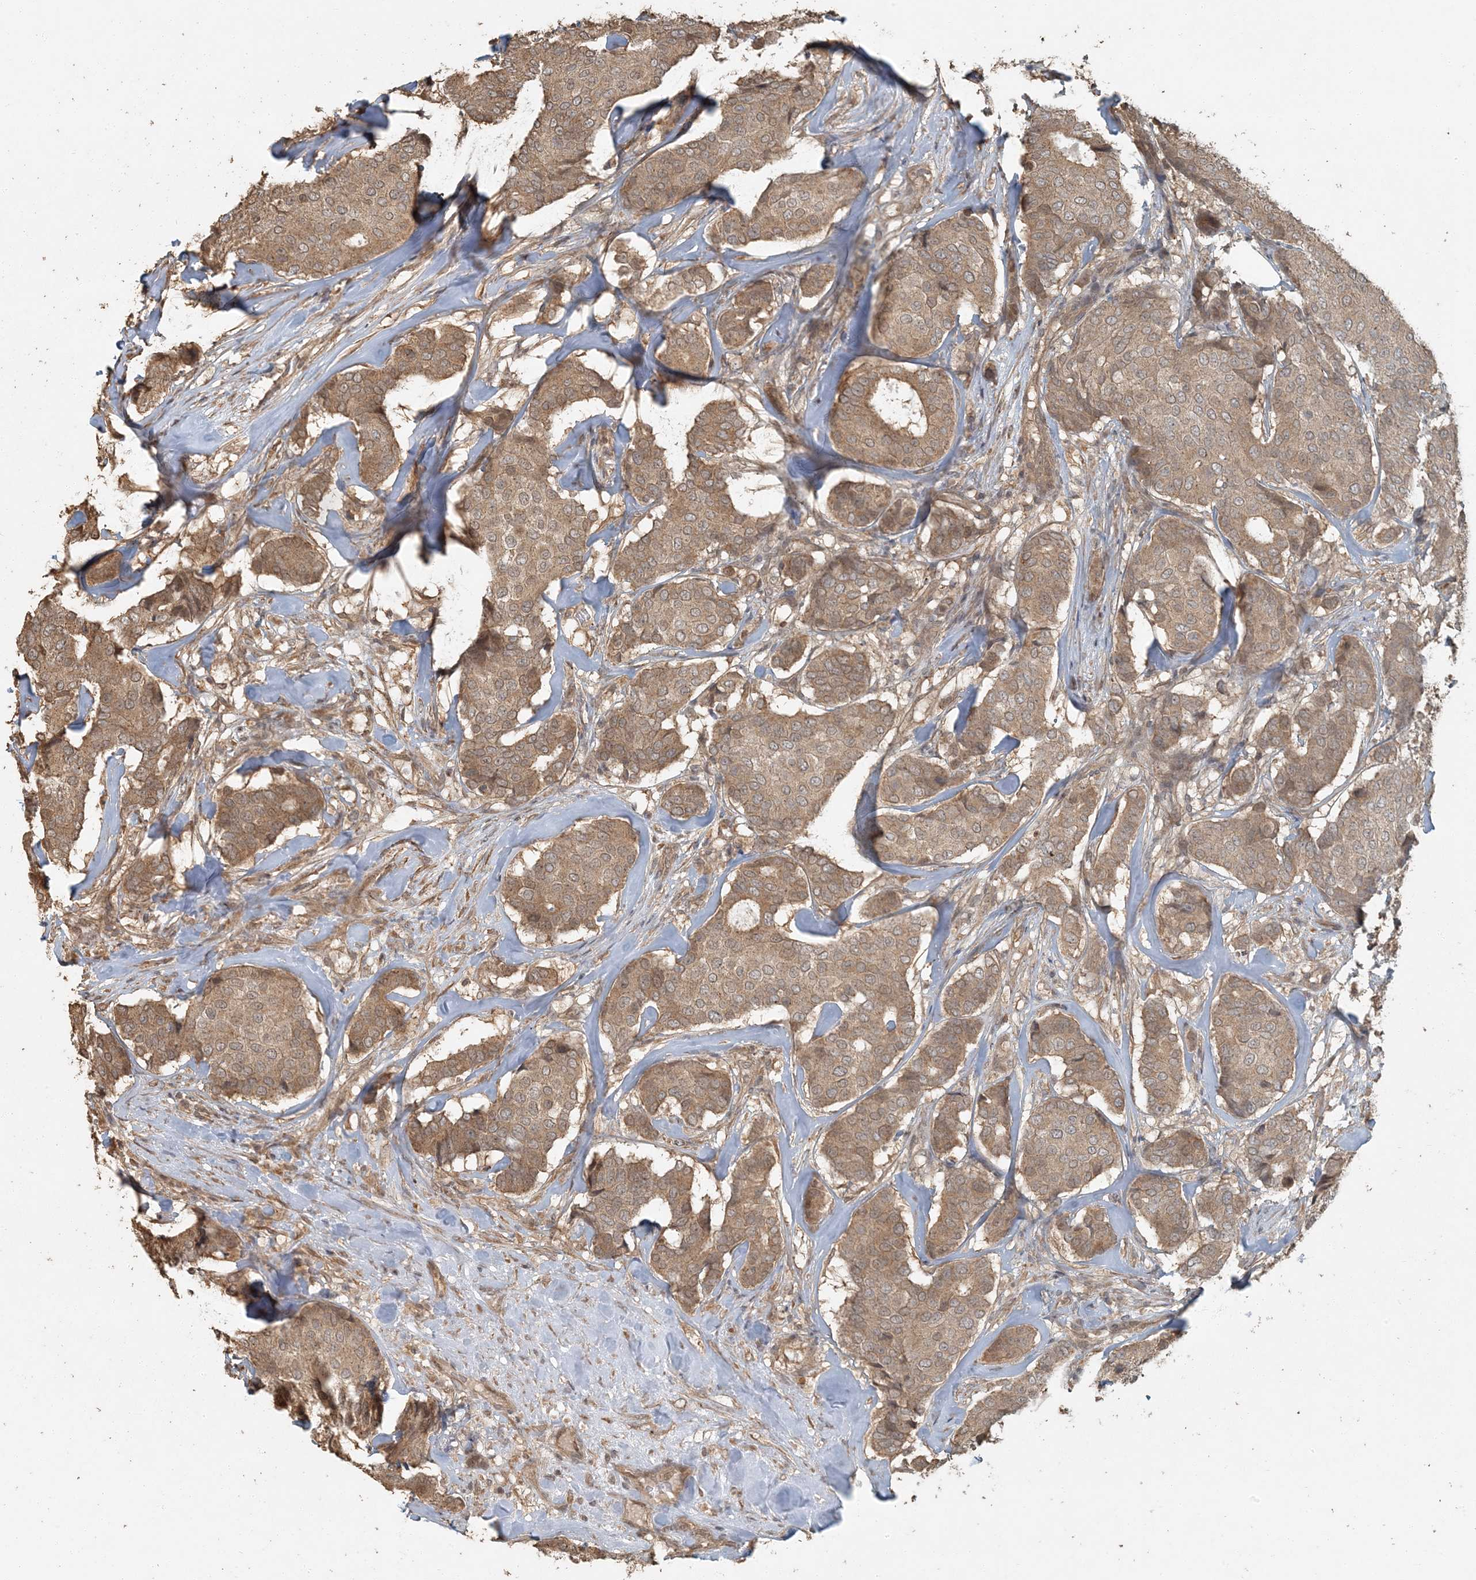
{"staining": {"intensity": "moderate", "quantity": ">75%", "location": "cytoplasmic/membranous"}, "tissue": "breast cancer", "cell_type": "Tumor cells", "image_type": "cancer", "snomed": [{"axis": "morphology", "description": "Duct carcinoma"}, {"axis": "topography", "description": "Breast"}], "caption": "Infiltrating ductal carcinoma (breast) stained with a brown dye reveals moderate cytoplasmic/membranous positive expression in approximately >75% of tumor cells.", "gene": "AK9", "patient": {"sex": "female", "age": 75}}